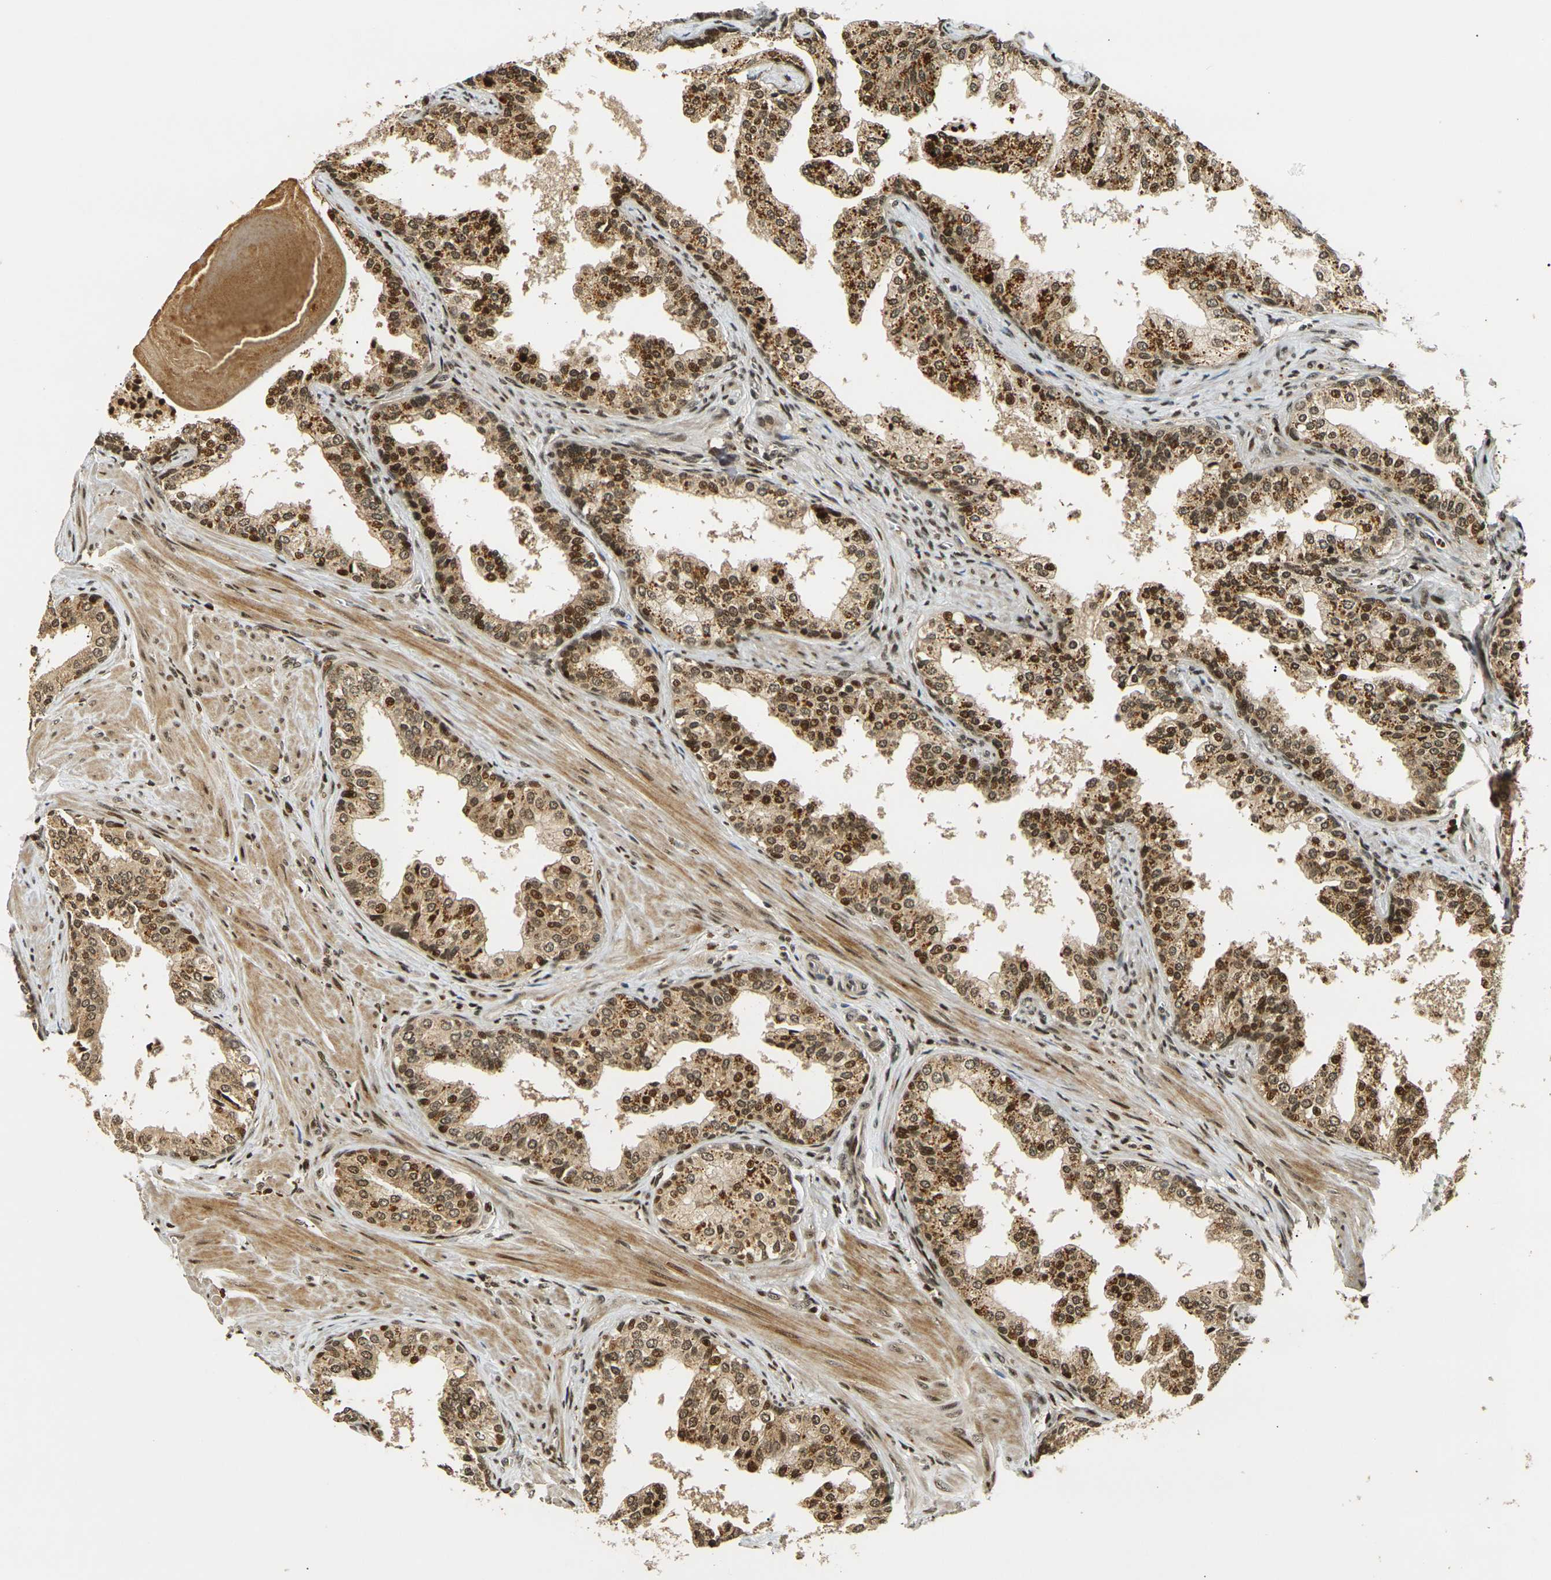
{"staining": {"intensity": "strong", "quantity": ">75%", "location": "cytoplasmic/membranous,nuclear"}, "tissue": "prostate cancer", "cell_type": "Tumor cells", "image_type": "cancer", "snomed": [{"axis": "morphology", "description": "Adenocarcinoma, Low grade"}, {"axis": "topography", "description": "Prostate"}], "caption": "Strong cytoplasmic/membranous and nuclear expression is identified in approximately >75% of tumor cells in prostate cancer (adenocarcinoma (low-grade)).", "gene": "ACTL6A", "patient": {"sex": "male", "age": 60}}